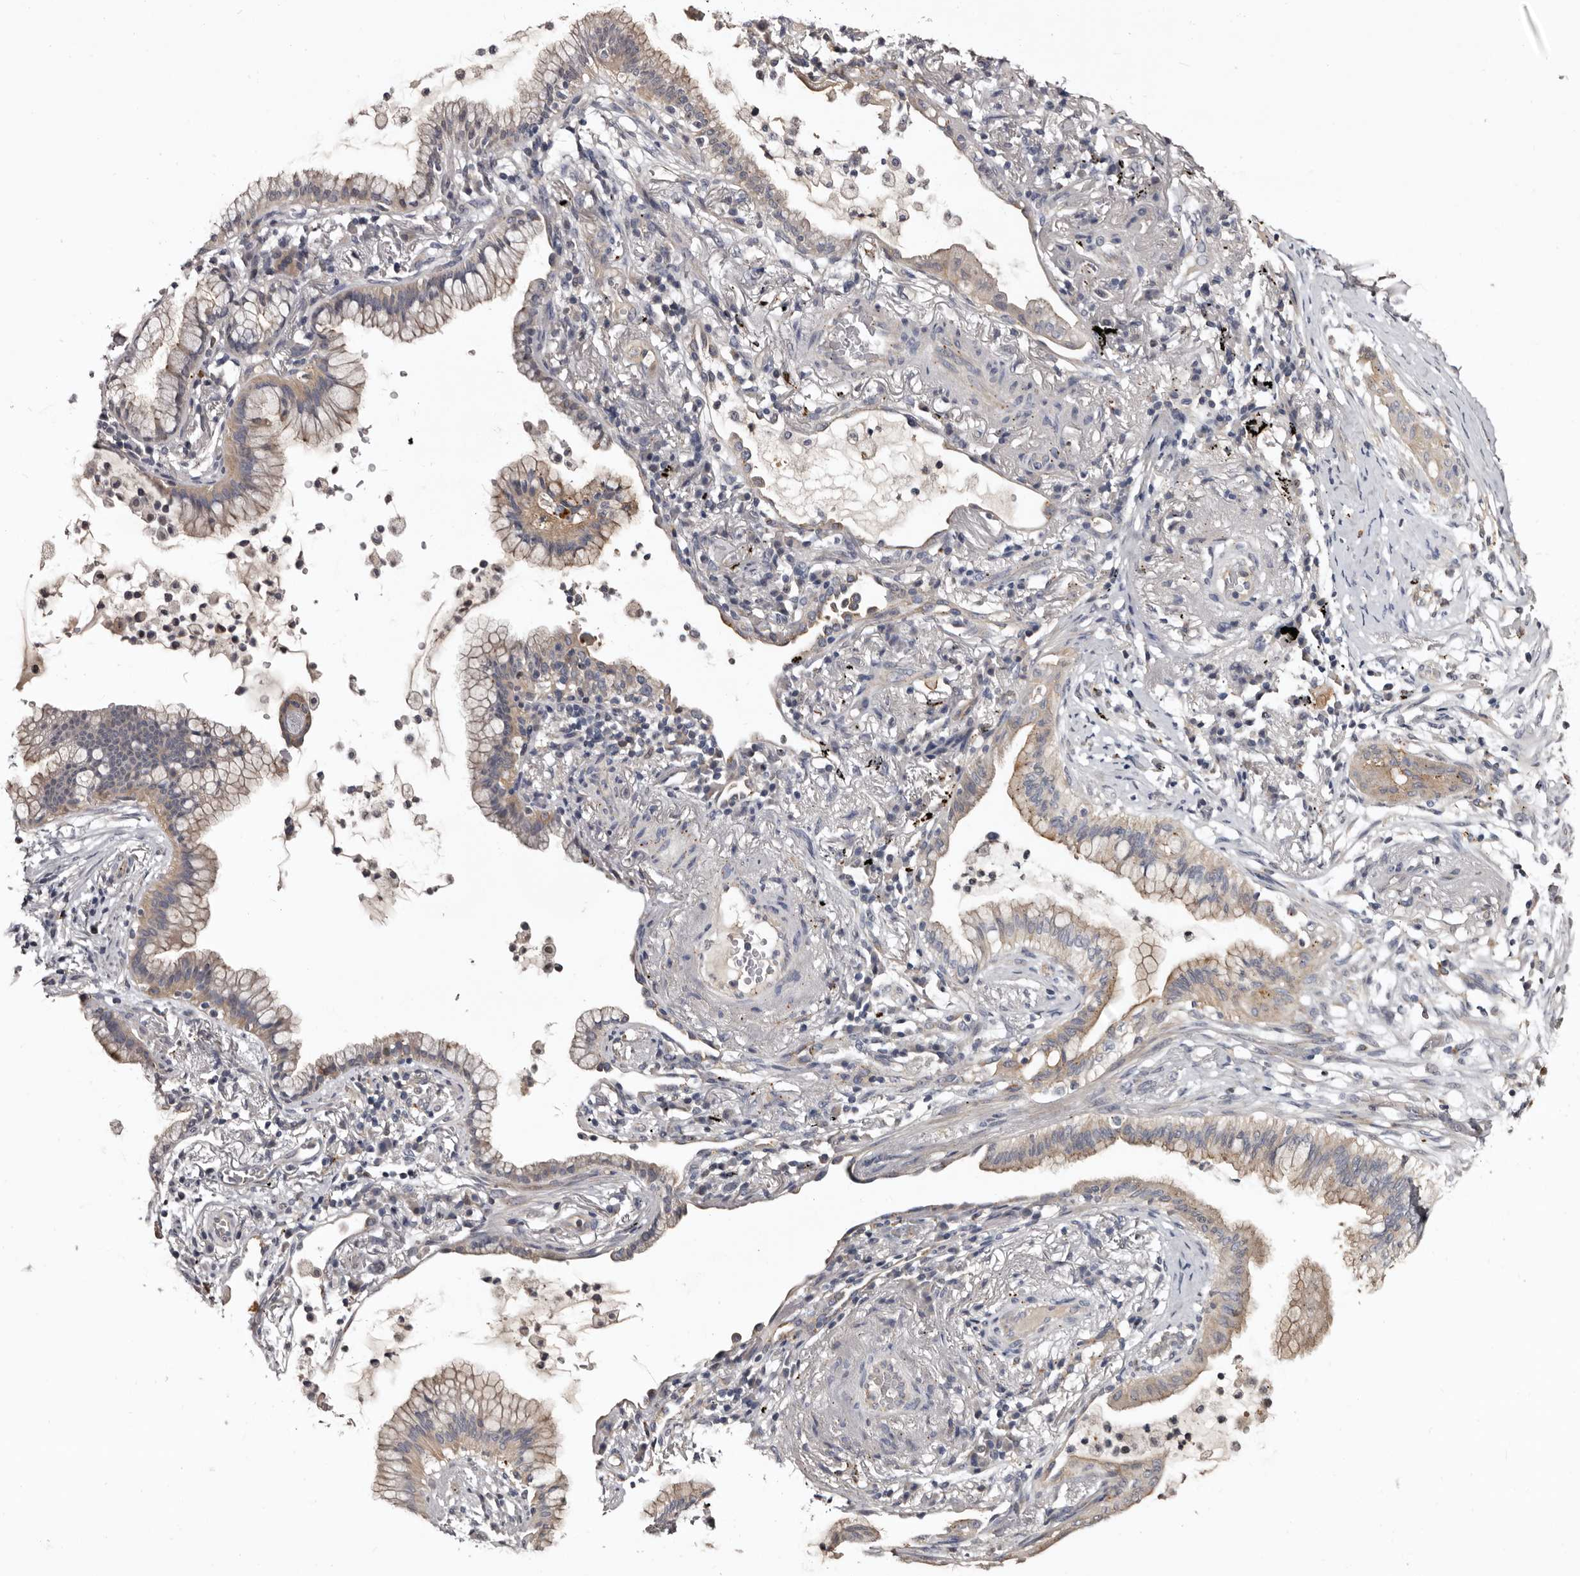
{"staining": {"intensity": "moderate", "quantity": ">75%", "location": "cytoplasmic/membranous"}, "tissue": "lung cancer", "cell_type": "Tumor cells", "image_type": "cancer", "snomed": [{"axis": "morphology", "description": "Adenocarcinoma, NOS"}, {"axis": "topography", "description": "Lung"}], "caption": "A brown stain labels moderate cytoplasmic/membranous expression of a protein in human lung cancer (adenocarcinoma) tumor cells.", "gene": "SLC10A4", "patient": {"sex": "female", "age": 70}}